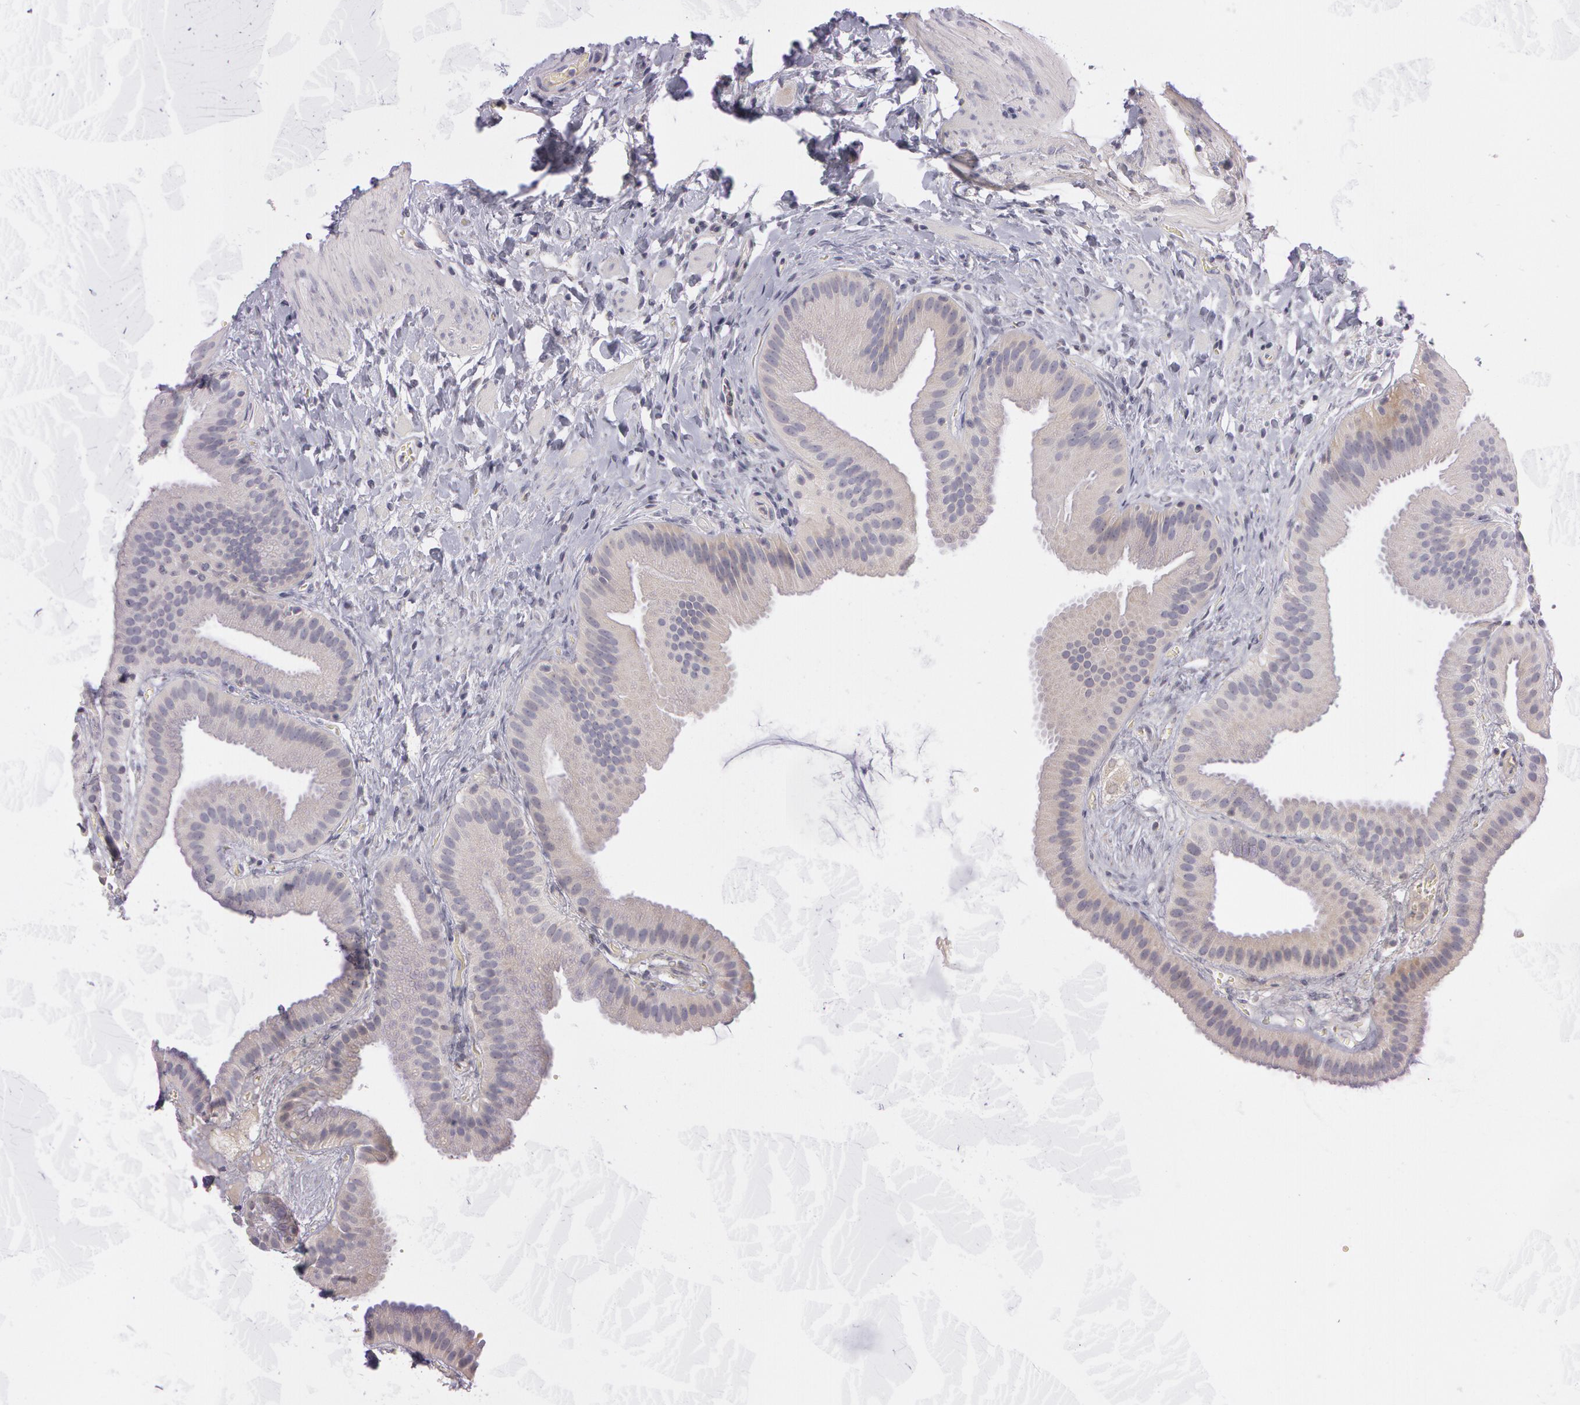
{"staining": {"intensity": "weak", "quantity": "<25%", "location": "cytoplasmic/membranous"}, "tissue": "gallbladder", "cell_type": "Glandular cells", "image_type": "normal", "snomed": [{"axis": "morphology", "description": "Normal tissue, NOS"}, {"axis": "topography", "description": "Gallbladder"}], "caption": "Micrograph shows no significant protein positivity in glandular cells of benign gallbladder. (Stains: DAB immunohistochemistry (IHC) with hematoxylin counter stain, Microscopy: brightfield microscopy at high magnification).", "gene": "MXRA5", "patient": {"sex": "female", "age": 63}}